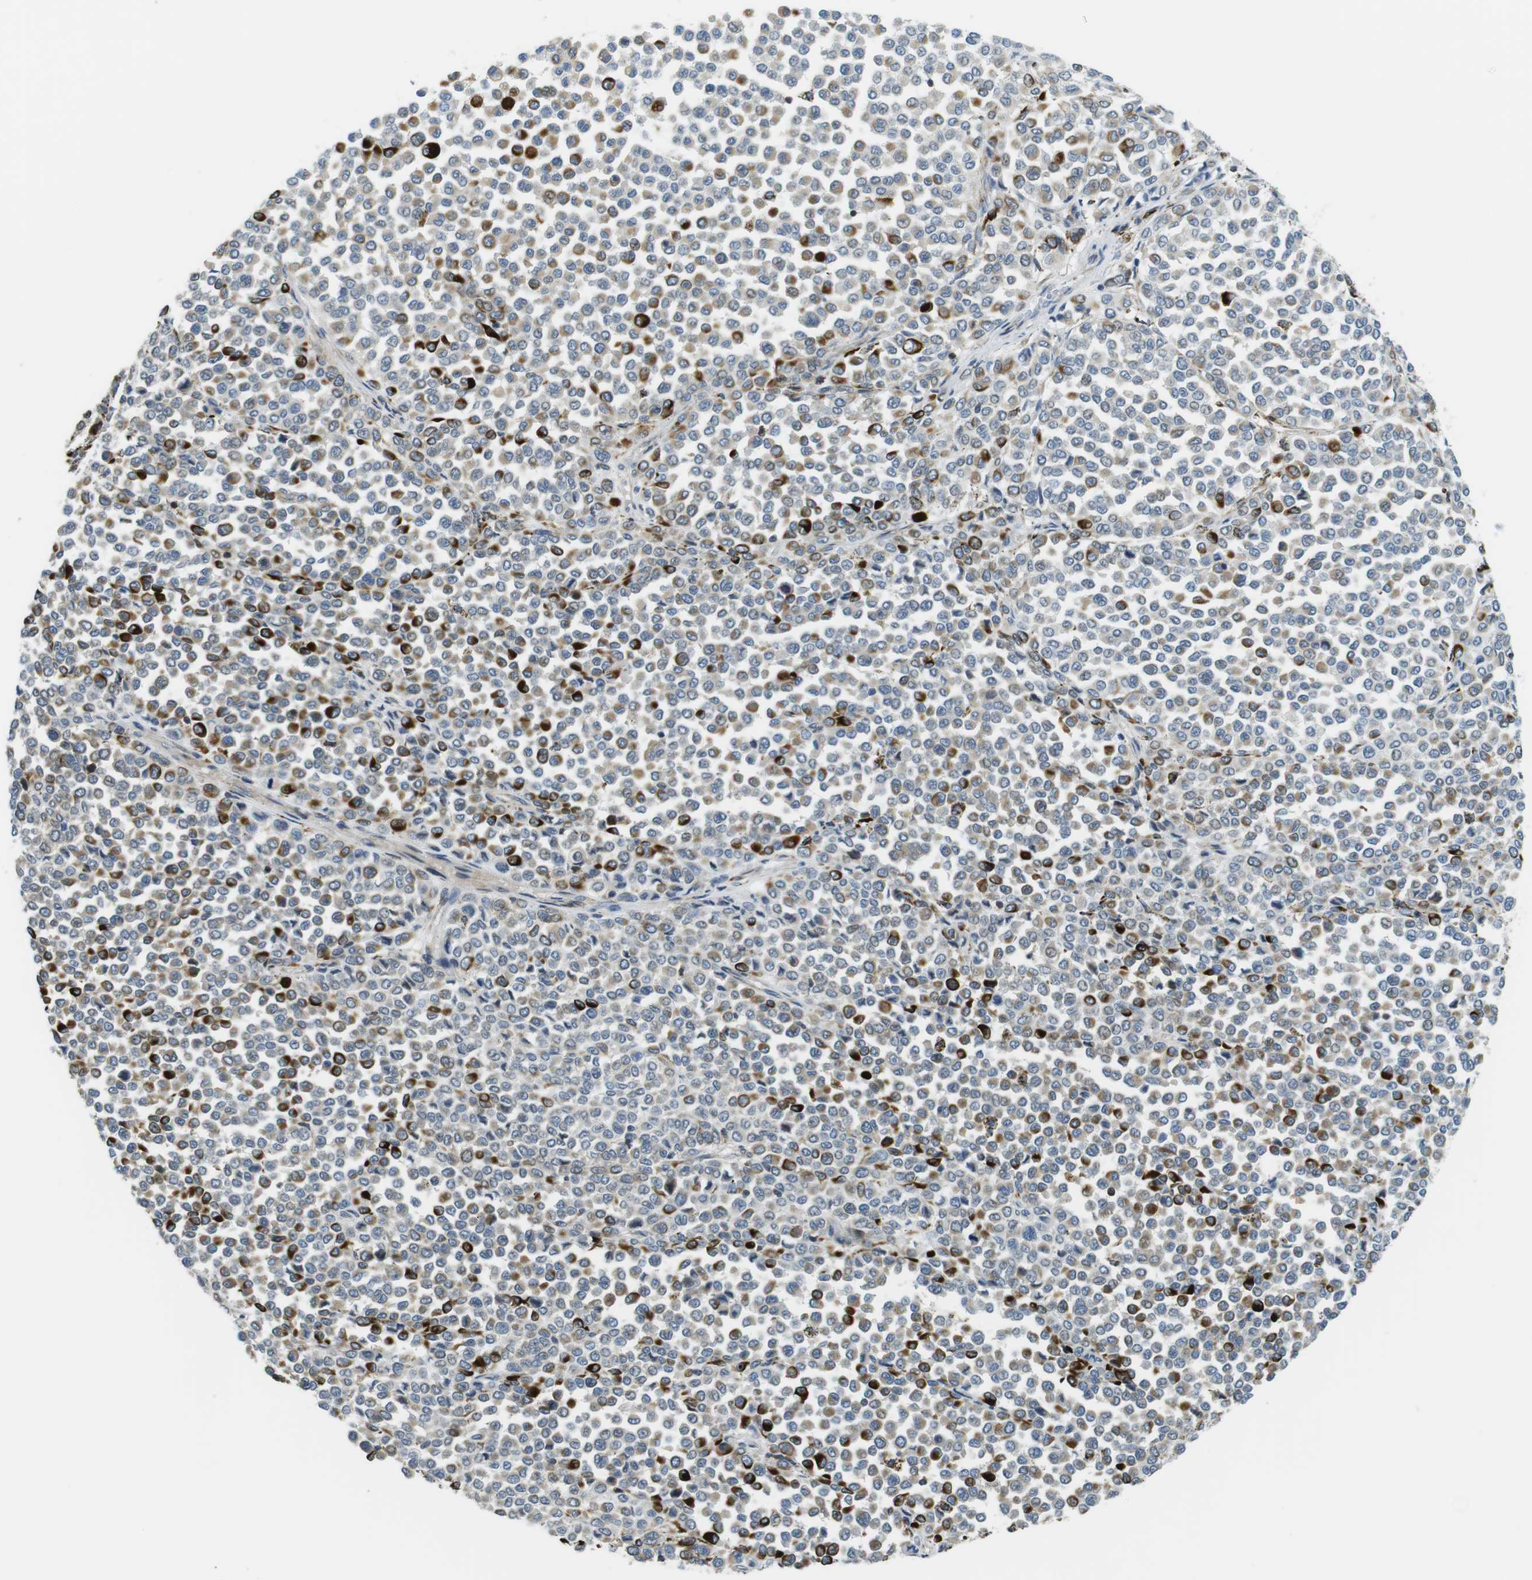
{"staining": {"intensity": "negative", "quantity": "none", "location": "none"}, "tissue": "melanoma", "cell_type": "Tumor cells", "image_type": "cancer", "snomed": [{"axis": "morphology", "description": "Malignant melanoma, Metastatic site"}, {"axis": "topography", "description": "Pancreas"}], "caption": "Melanoma was stained to show a protein in brown. There is no significant staining in tumor cells.", "gene": "KCNE3", "patient": {"sex": "female", "age": 30}}